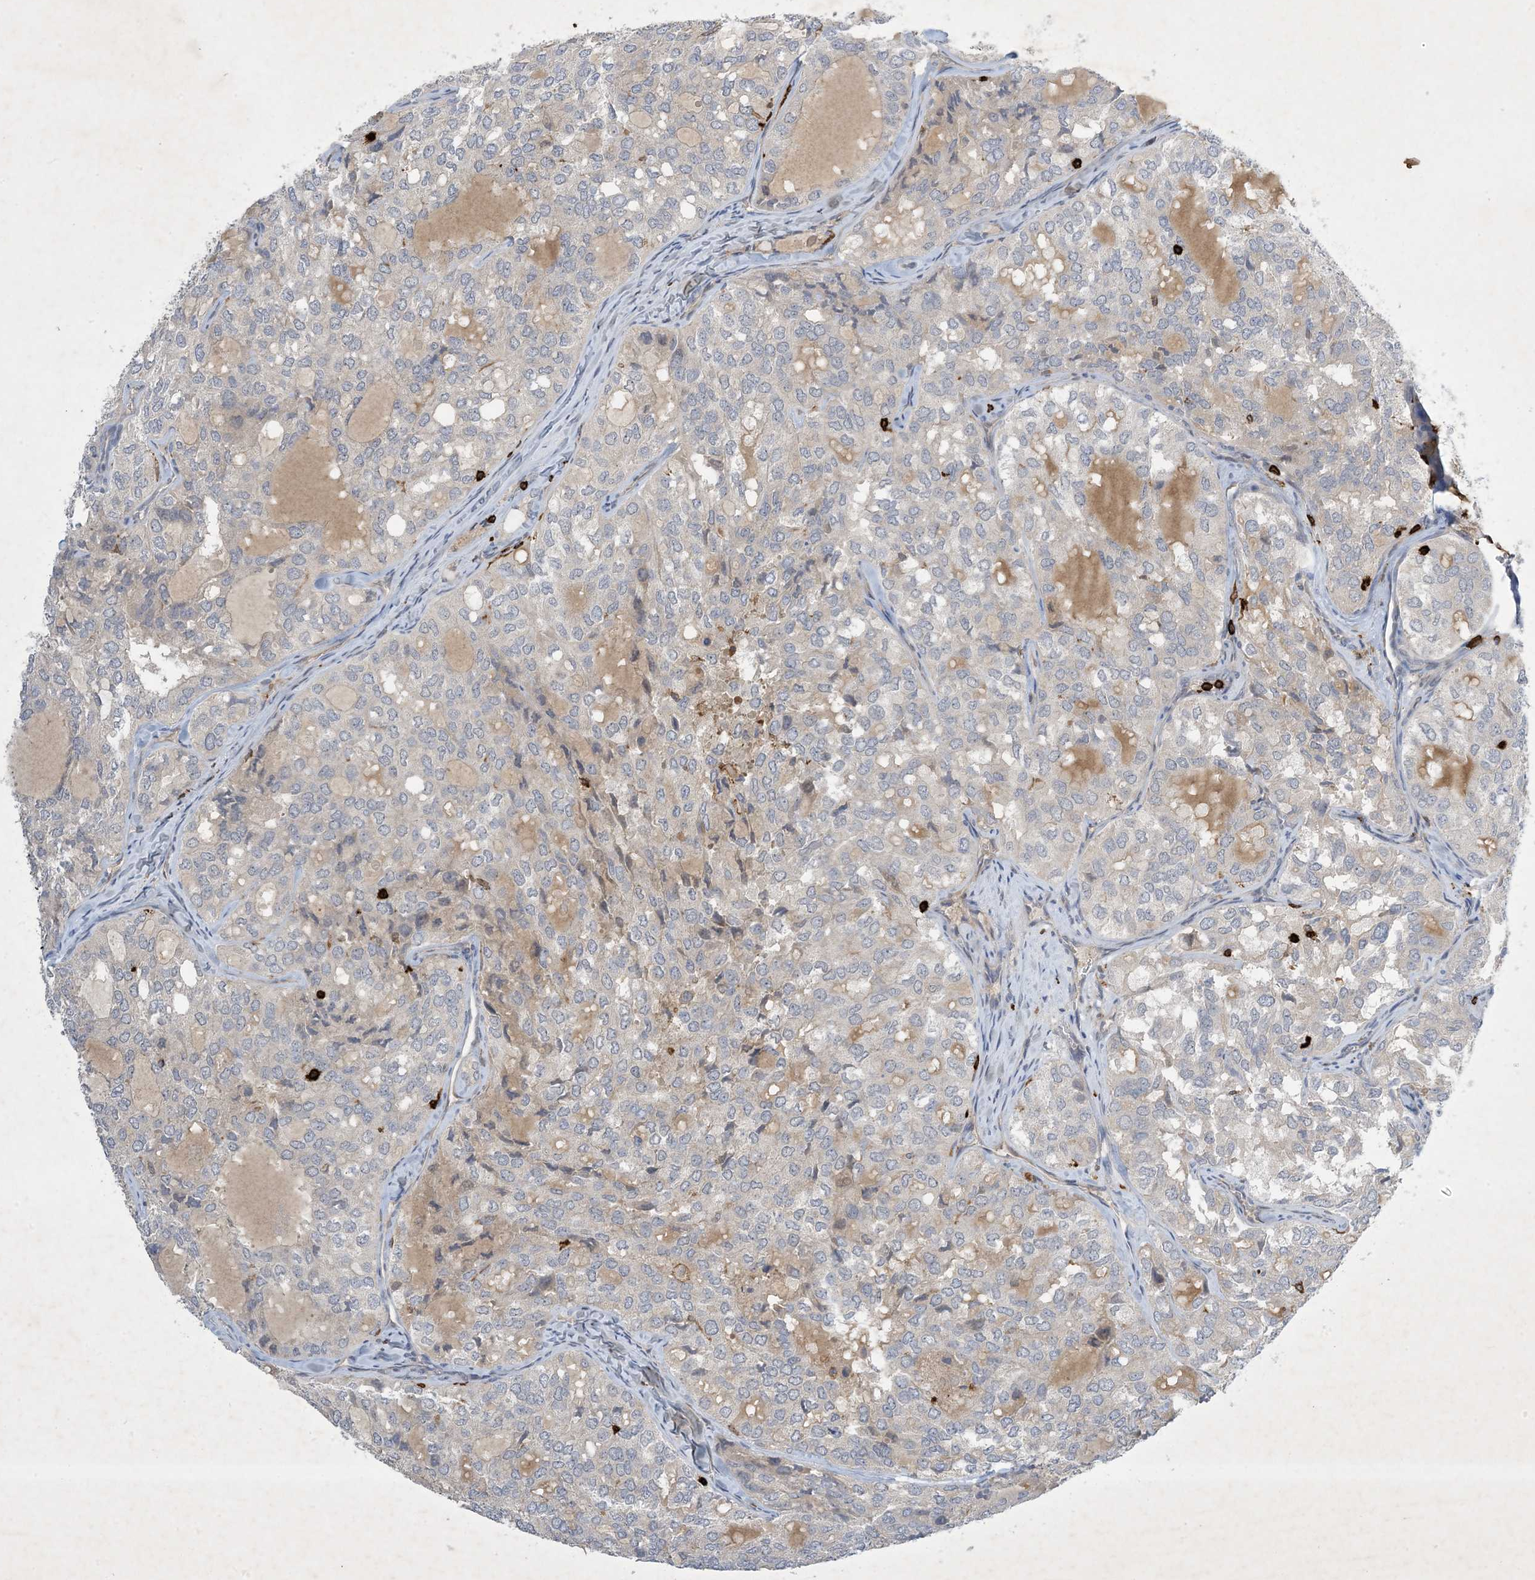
{"staining": {"intensity": "negative", "quantity": "none", "location": "none"}, "tissue": "thyroid cancer", "cell_type": "Tumor cells", "image_type": "cancer", "snomed": [{"axis": "morphology", "description": "Follicular adenoma carcinoma, NOS"}, {"axis": "topography", "description": "Thyroid gland"}], "caption": "Thyroid cancer stained for a protein using immunohistochemistry (IHC) demonstrates no positivity tumor cells.", "gene": "AK9", "patient": {"sex": "male", "age": 75}}